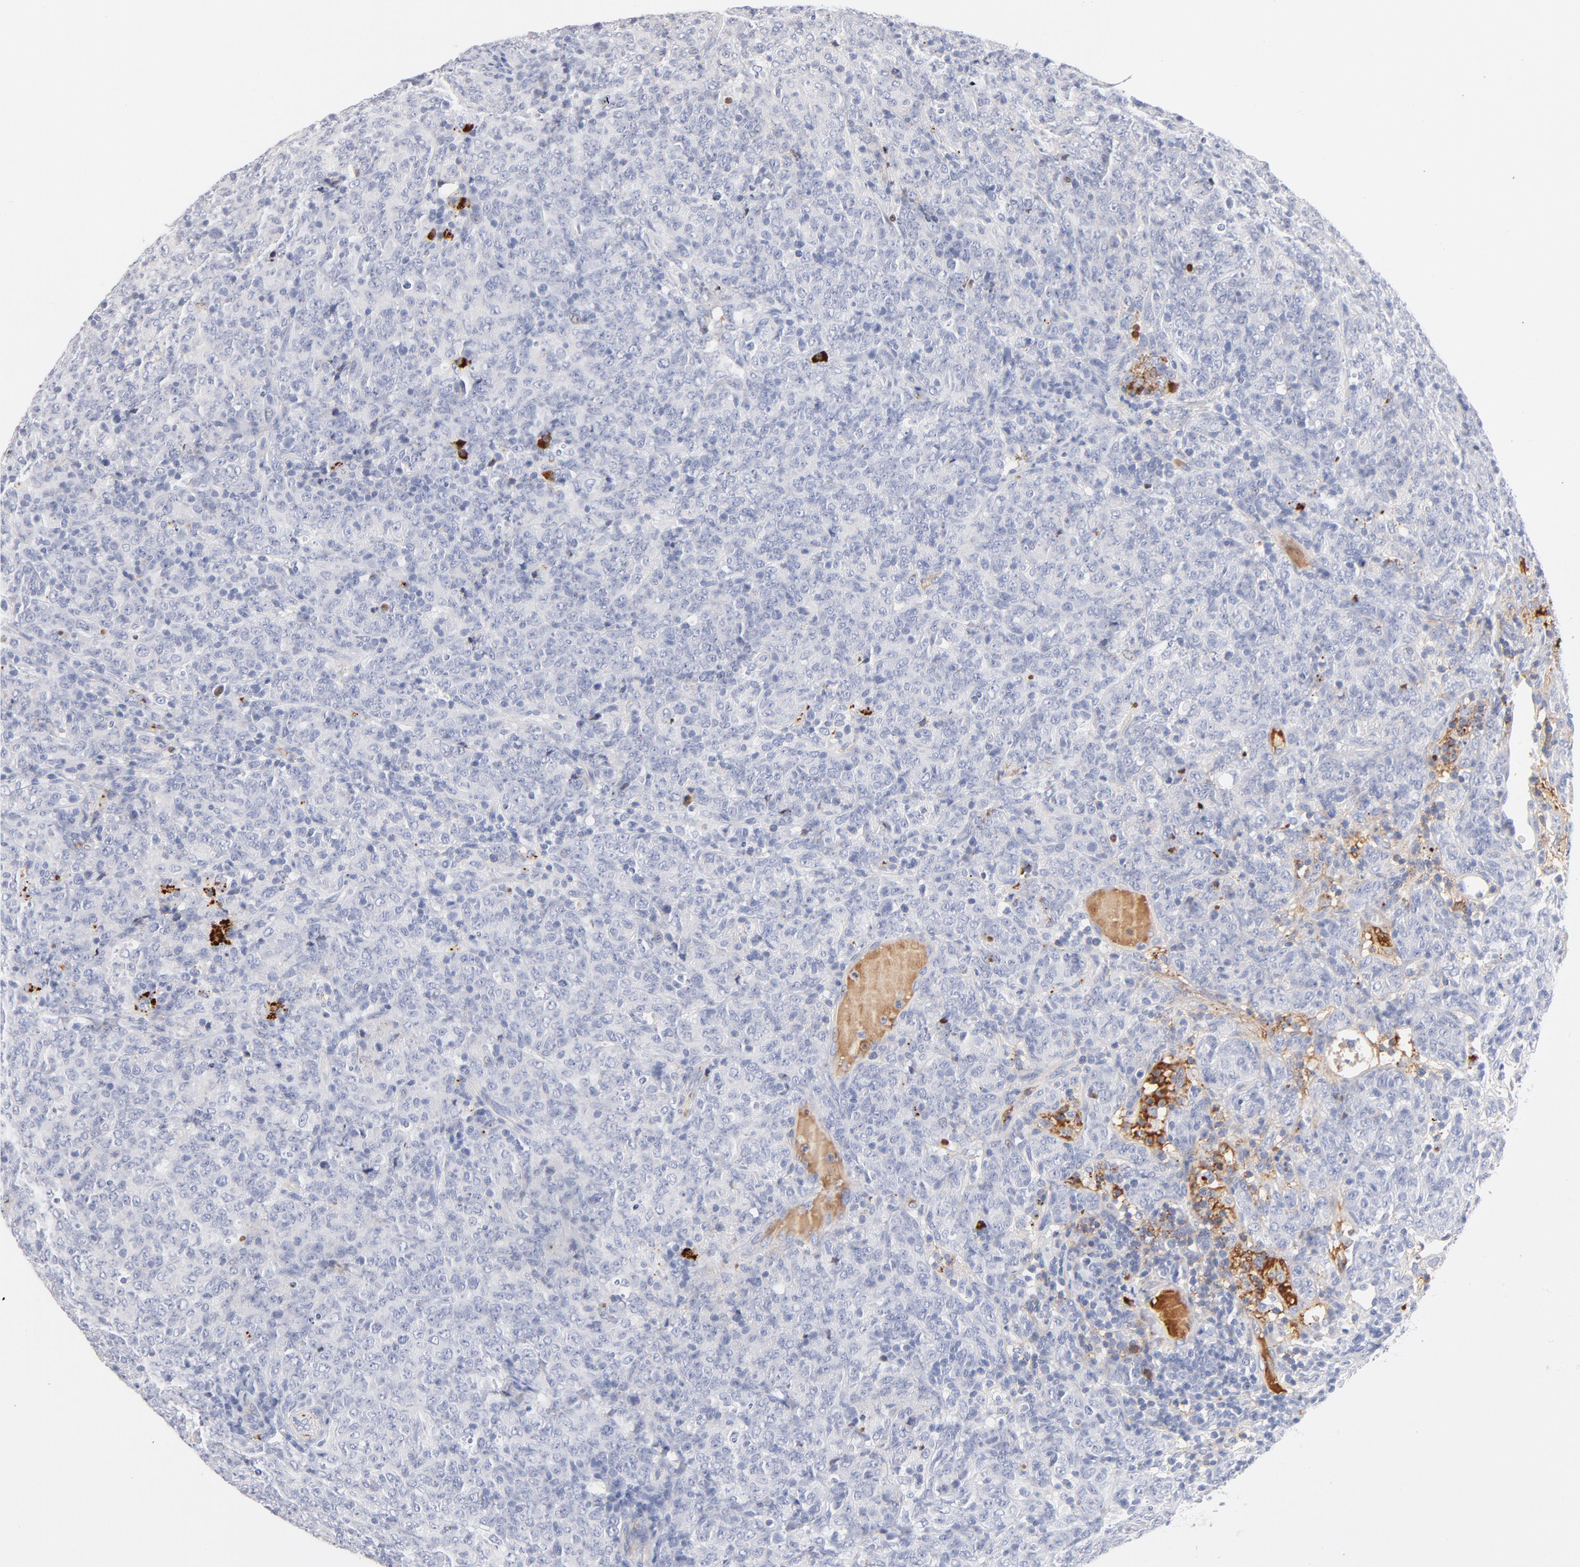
{"staining": {"intensity": "negative", "quantity": "none", "location": "none"}, "tissue": "lymphoma", "cell_type": "Tumor cells", "image_type": "cancer", "snomed": [{"axis": "morphology", "description": "Malignant lymphoma, non-Hodgkin's type, High grade"}, {"axis": "topography", "description": "Tonsil"}], "caption": "Tumor cells show no significant protein expression in lymphoma.", "gene": "PLAT", "patient": {"sex": "female", "age": 36}}